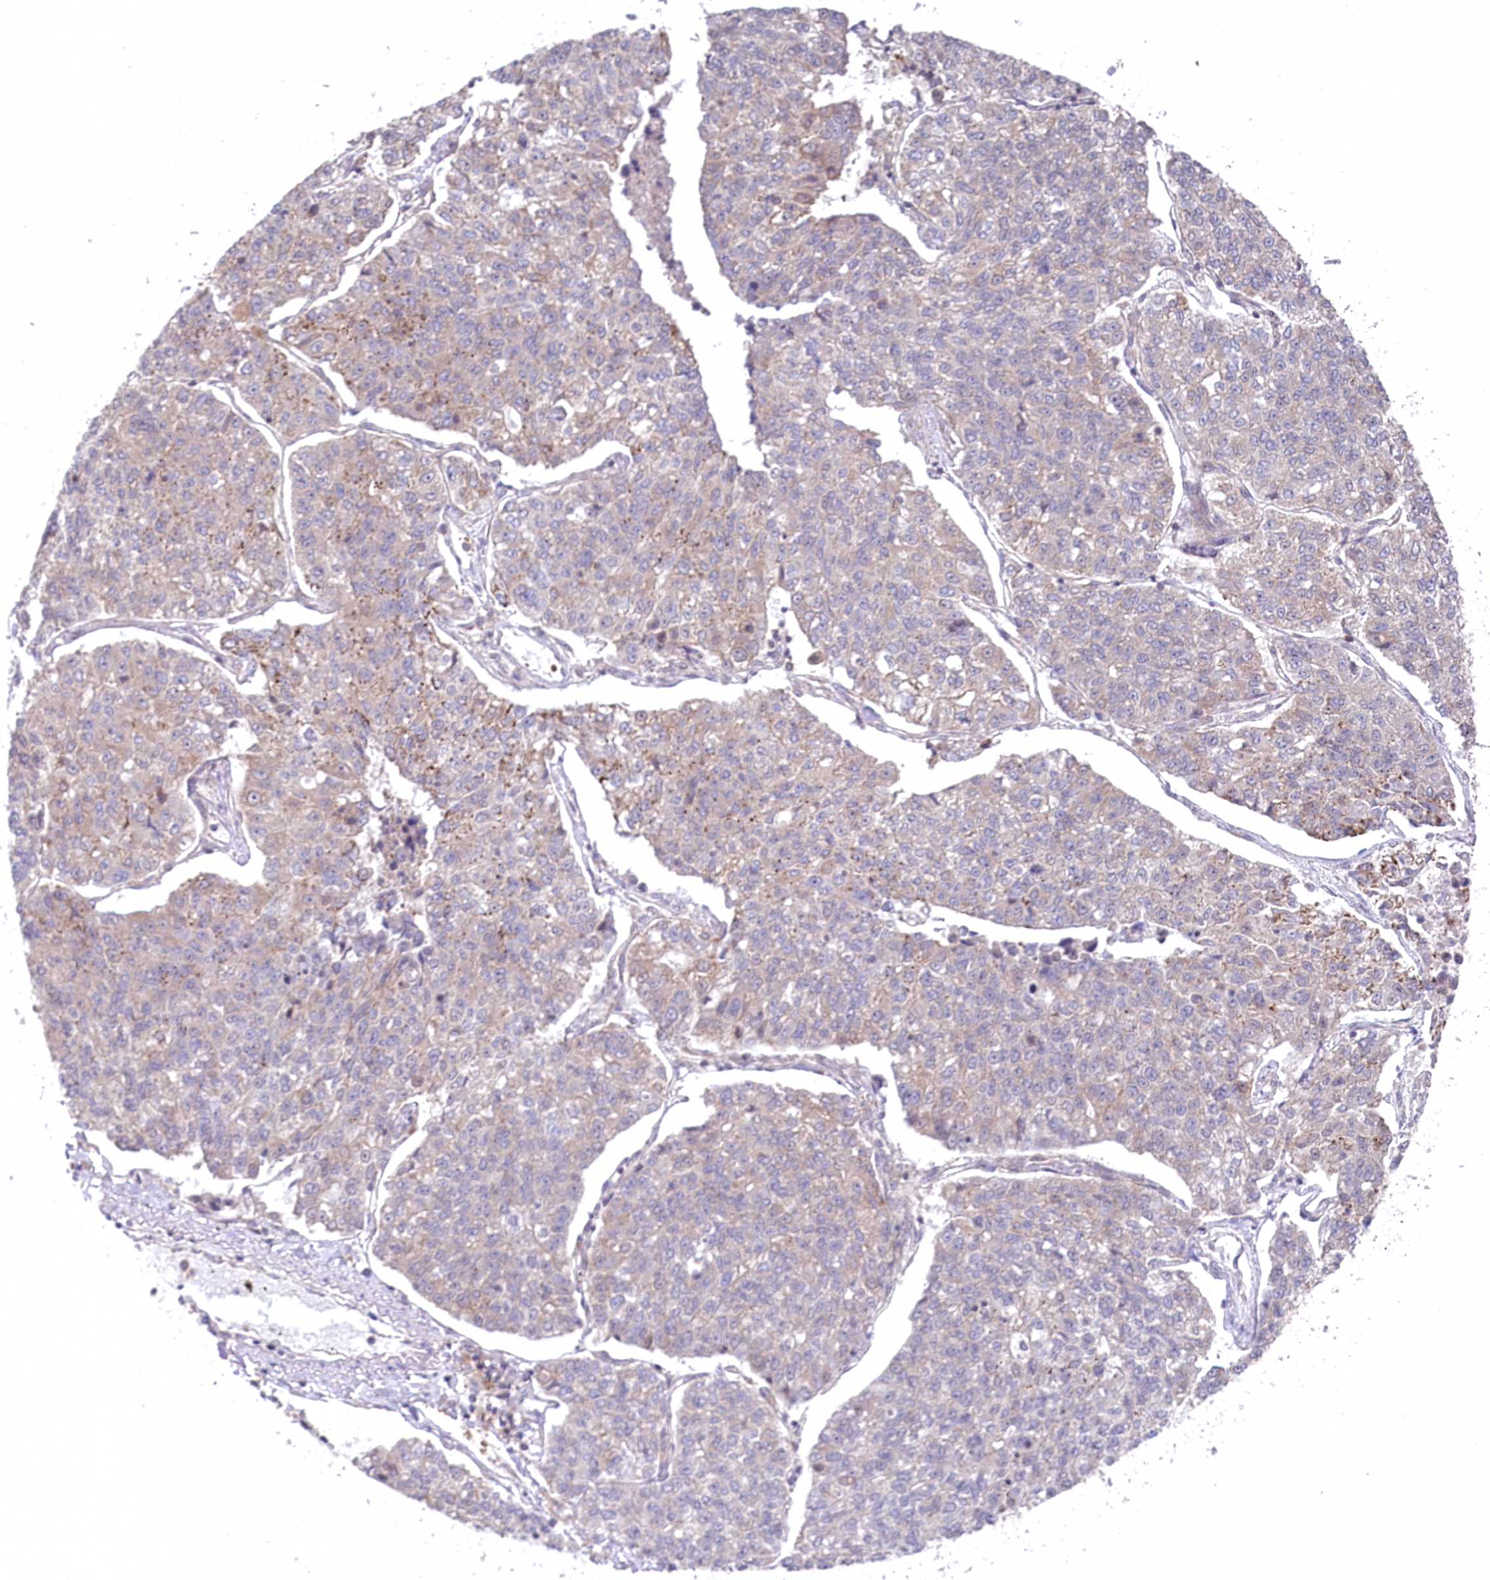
{"staining": {"intensity": "negative", "quantity": "none", "location": "none"}, "tissue": "lung cancer", "cell_type": "Tumor cells", "image_type": "cancer", "snomed": [{"axis": "morphology", "description": "Adenocarcinoma, NOS"}, {"axis": "topography", "description": "Lung"}], "caption": "A histopathology image of lung adenocarcinoma stained for a protein exhibits no brown staining in tumor cells.", "gene": "PPP1R21", "patient": {"sex": "male", "age": 49}}